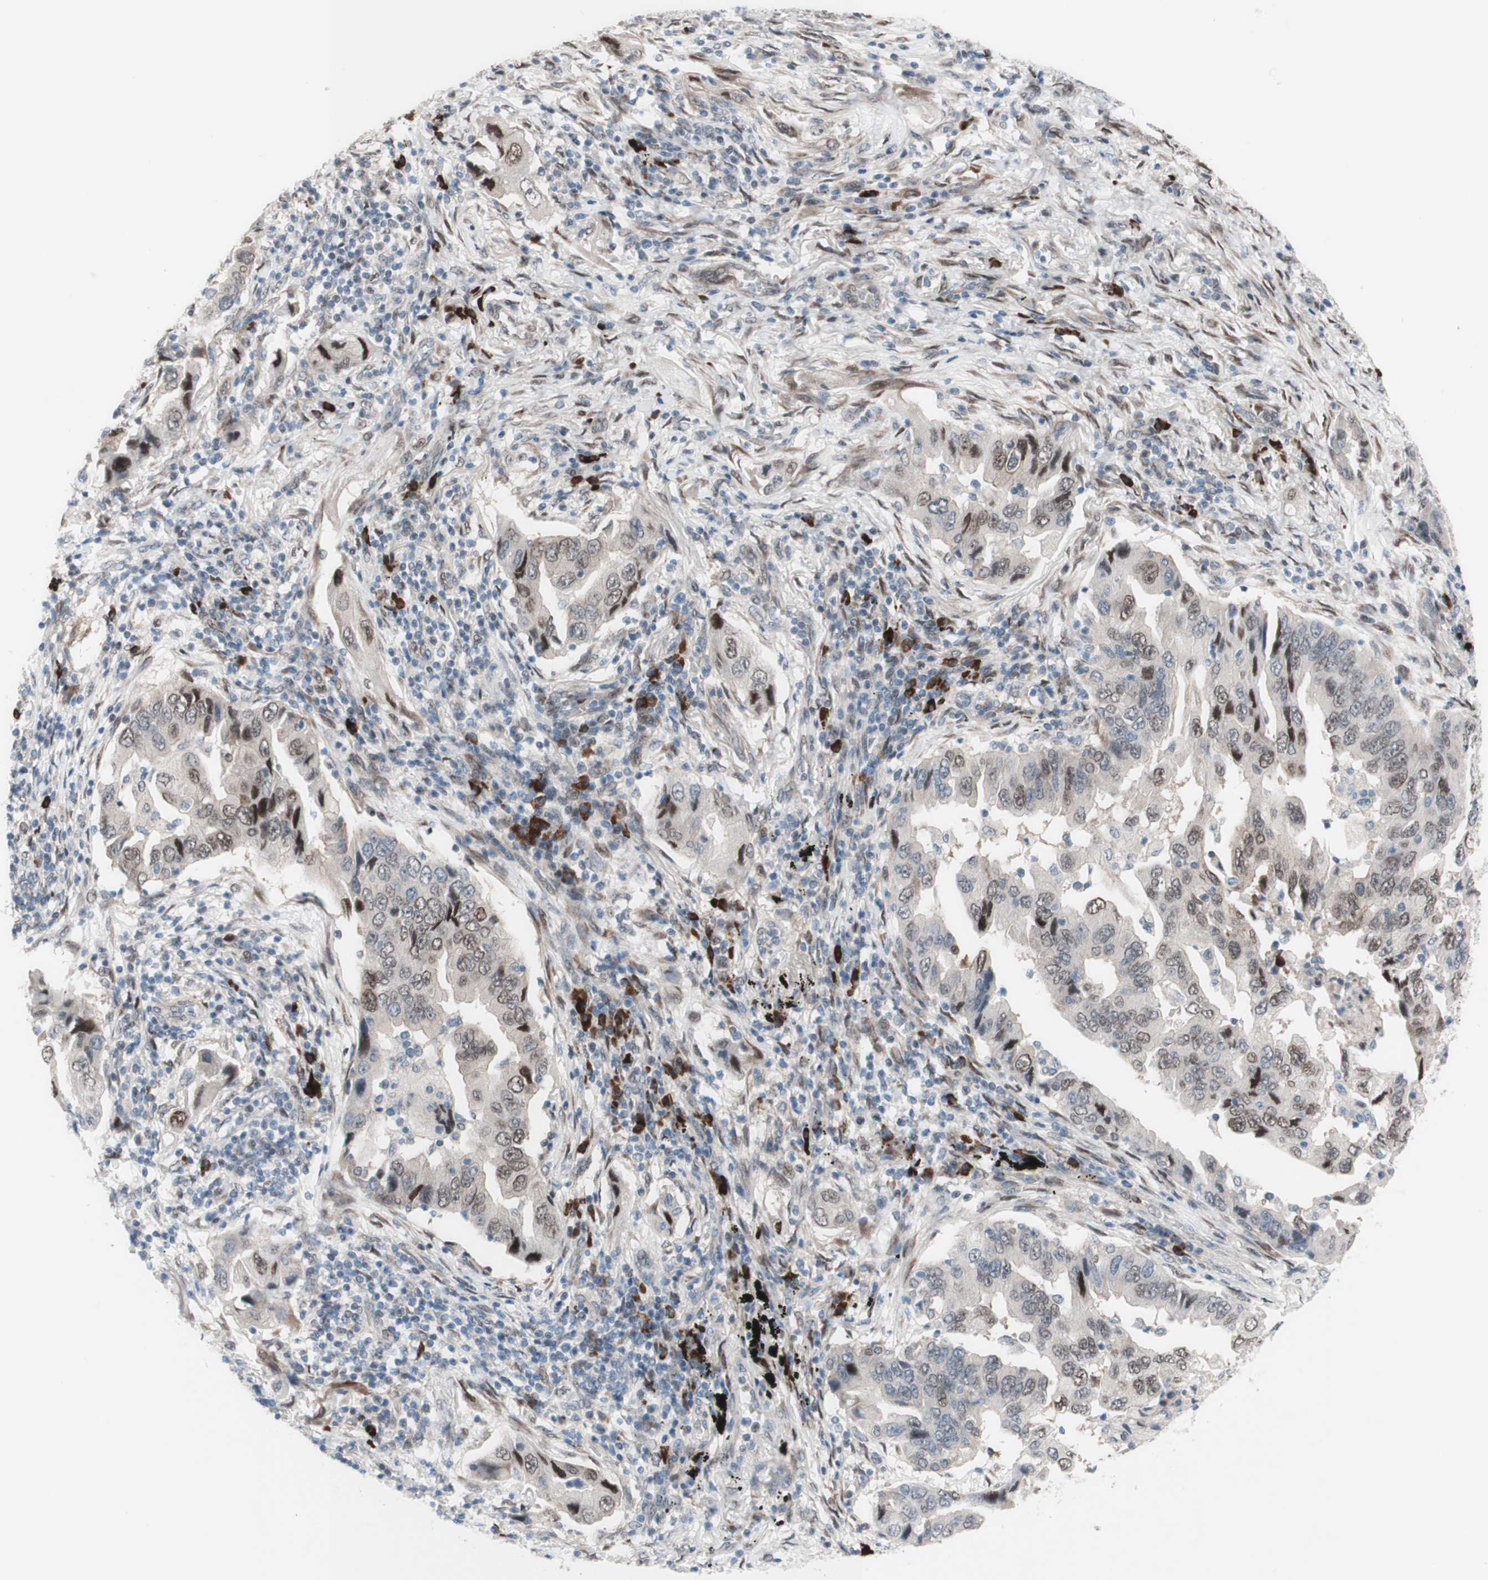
{"staining": {"intensity": "weak", "quantity": "25%-75%", "location": "nuclear"}, "tissue": "lung cancer", "cell_type": "Tumor cells", "image_type": "cancer", "snomed": [{"axis": "morphology", "description": "Adenocarcinoma, NOS"}, {"axis": "topography", "description": "Lung"}], "caption": "Lung cancer (adenocarcinoma) stained for a protein reveals weak nuclear positivity in tumor cells.", "gene": "PHTF2", "patient": {"sex": "female", "age": 65}}